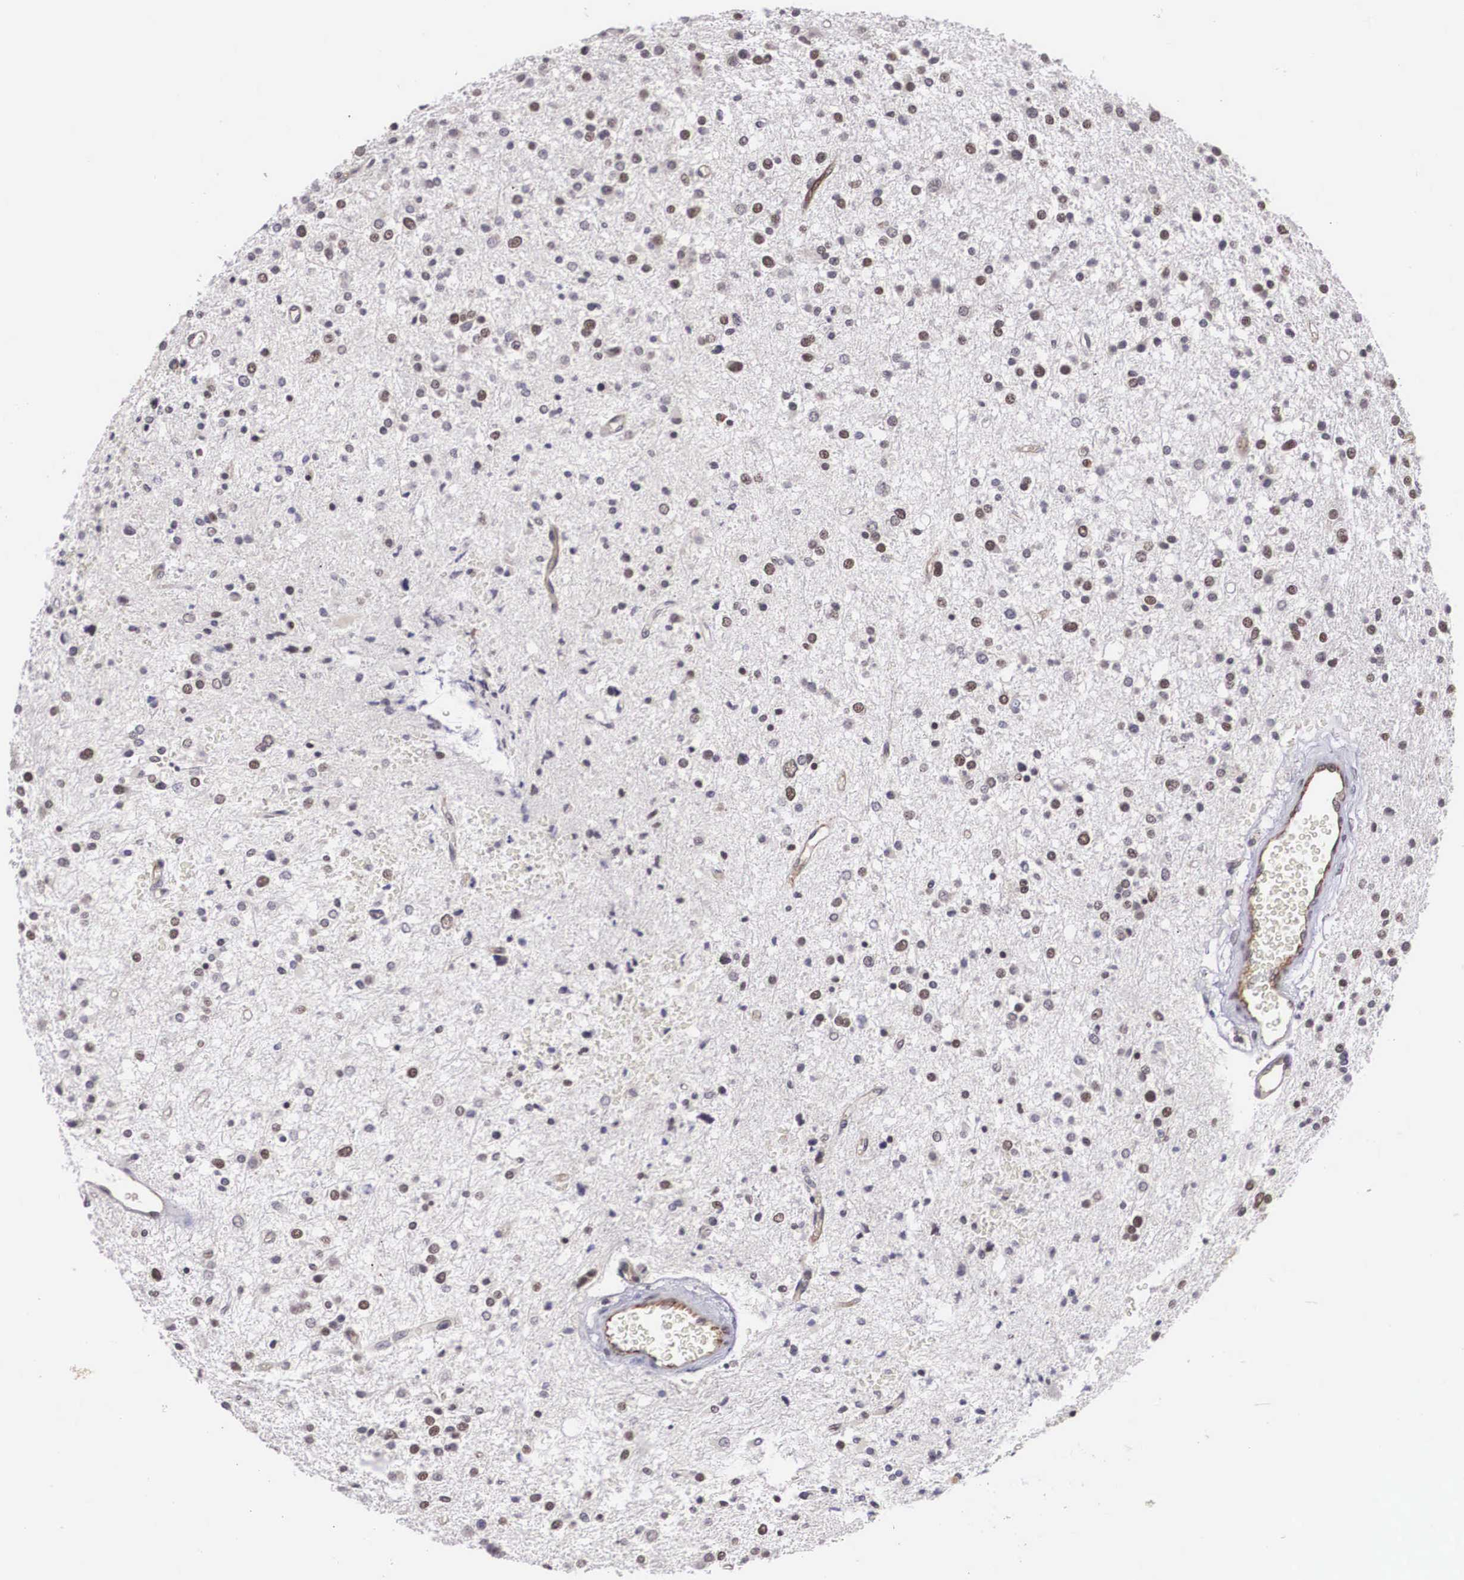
{"staining": {"intensity": "negative", "quantity": "none", "location": "none"}, "tissue": "glioma", "cell_type": "Tumor cells", "image_type": "cancer", "snomed": [{"axis": "morphology", "description": "Glioma, malignant, Low grade"}, {"axis": "topography", "description": "Brain"}], "caption": "The micrograph reveals no significant expression in tumor cells of malignant low-grade glioma.", "gene": "MORC2", "patient": {"sex": "female", "age": 36}}